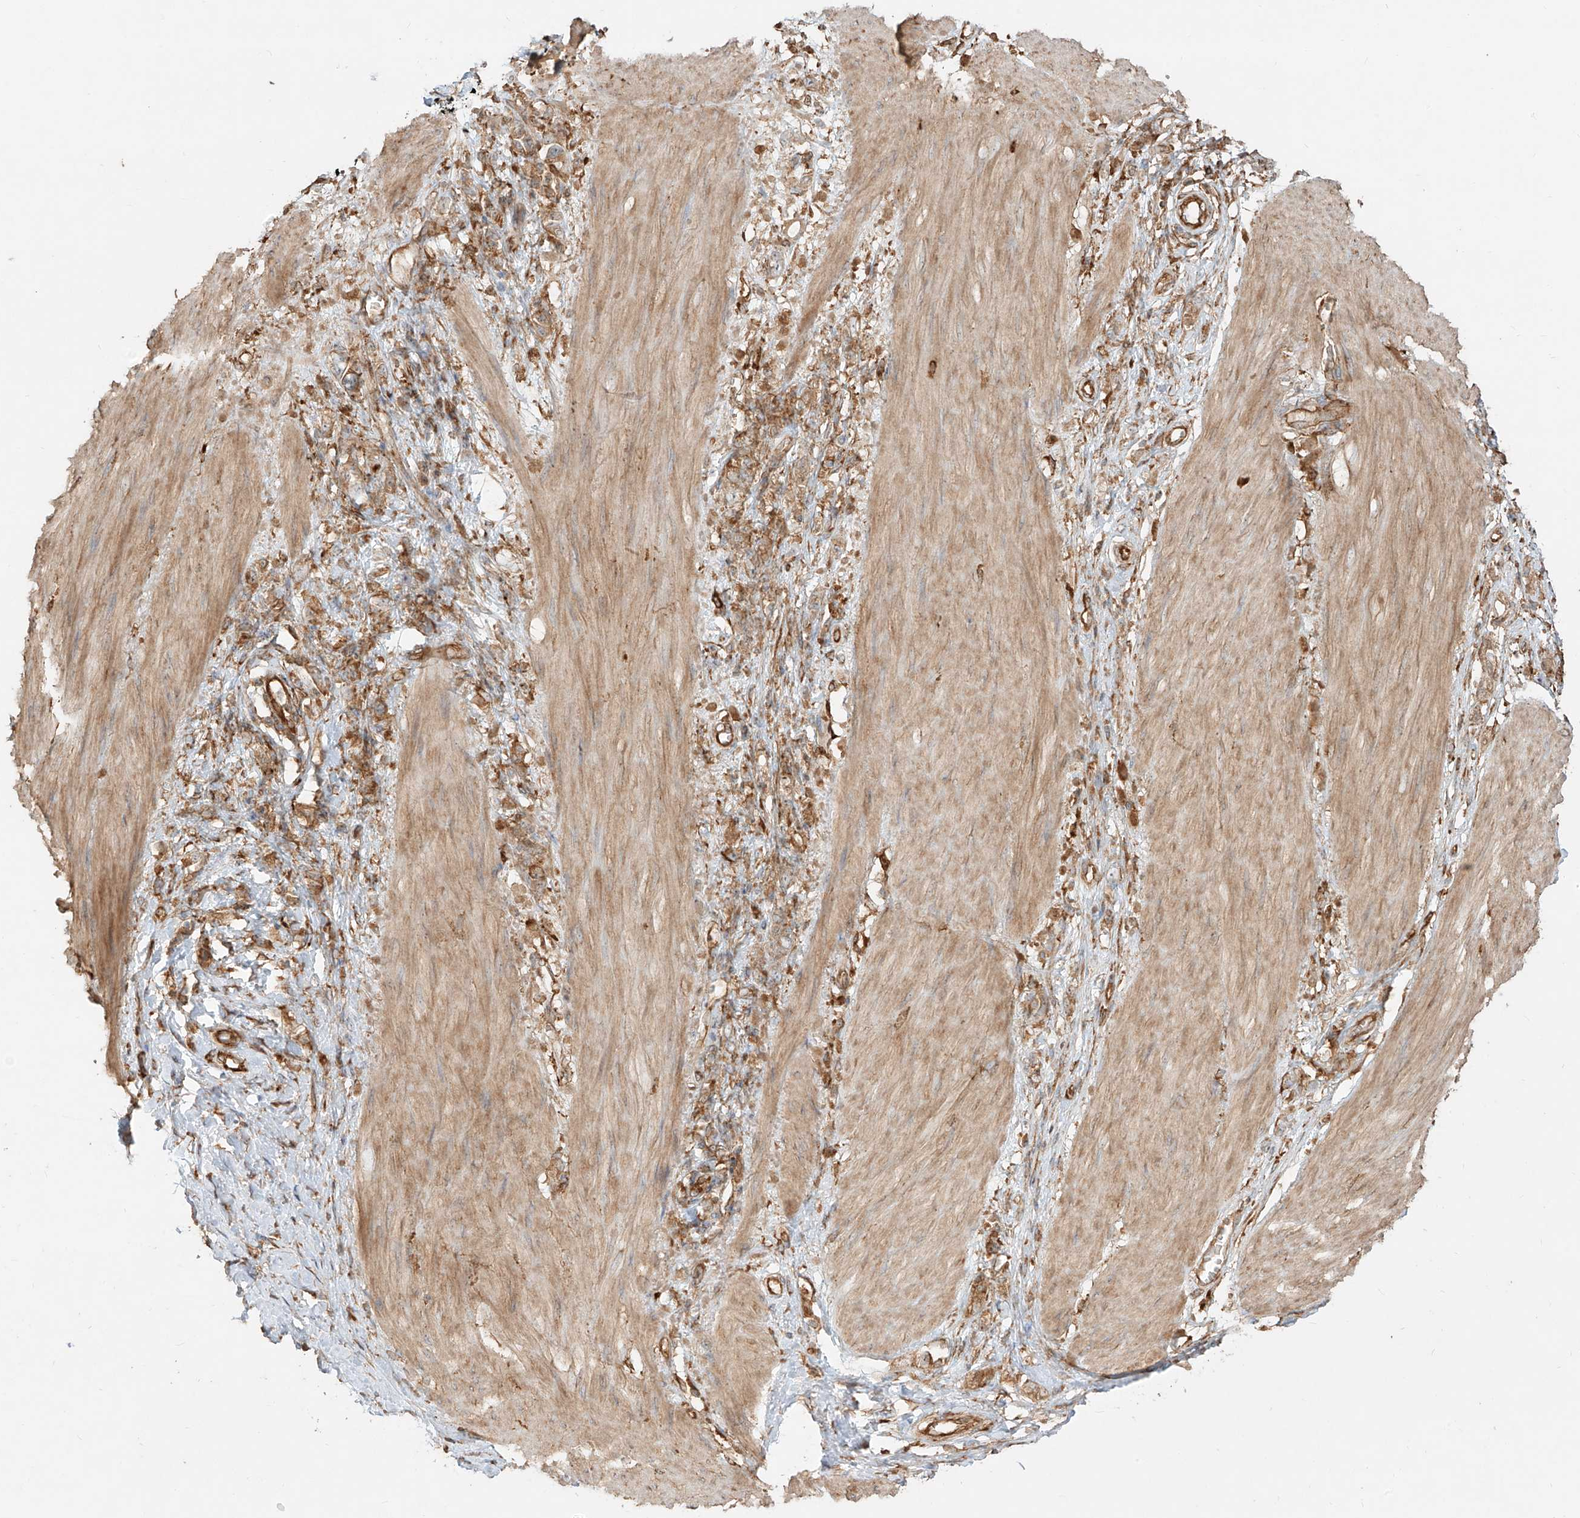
{"staining": {"intensity": "moderate", "quantity": ">75%", "location": "cytoplasmic/membranous"}, "tissue": "stomach cancer", "cell_type": "Tumor cells", "image_type": "cancer", "snomed": [{"axis": "morphology", "description": "Adenocarcinoma, NOS"}, {"axis": "topography", "description": "Stomach"}], "caption": "Moderate cytoplasmic/membranous expression for a protein is present in about >75% of tumor cells of stomach cancer using IHC.", "gene": "SNX9", "patient": {"sex": "female", "age": 76}}